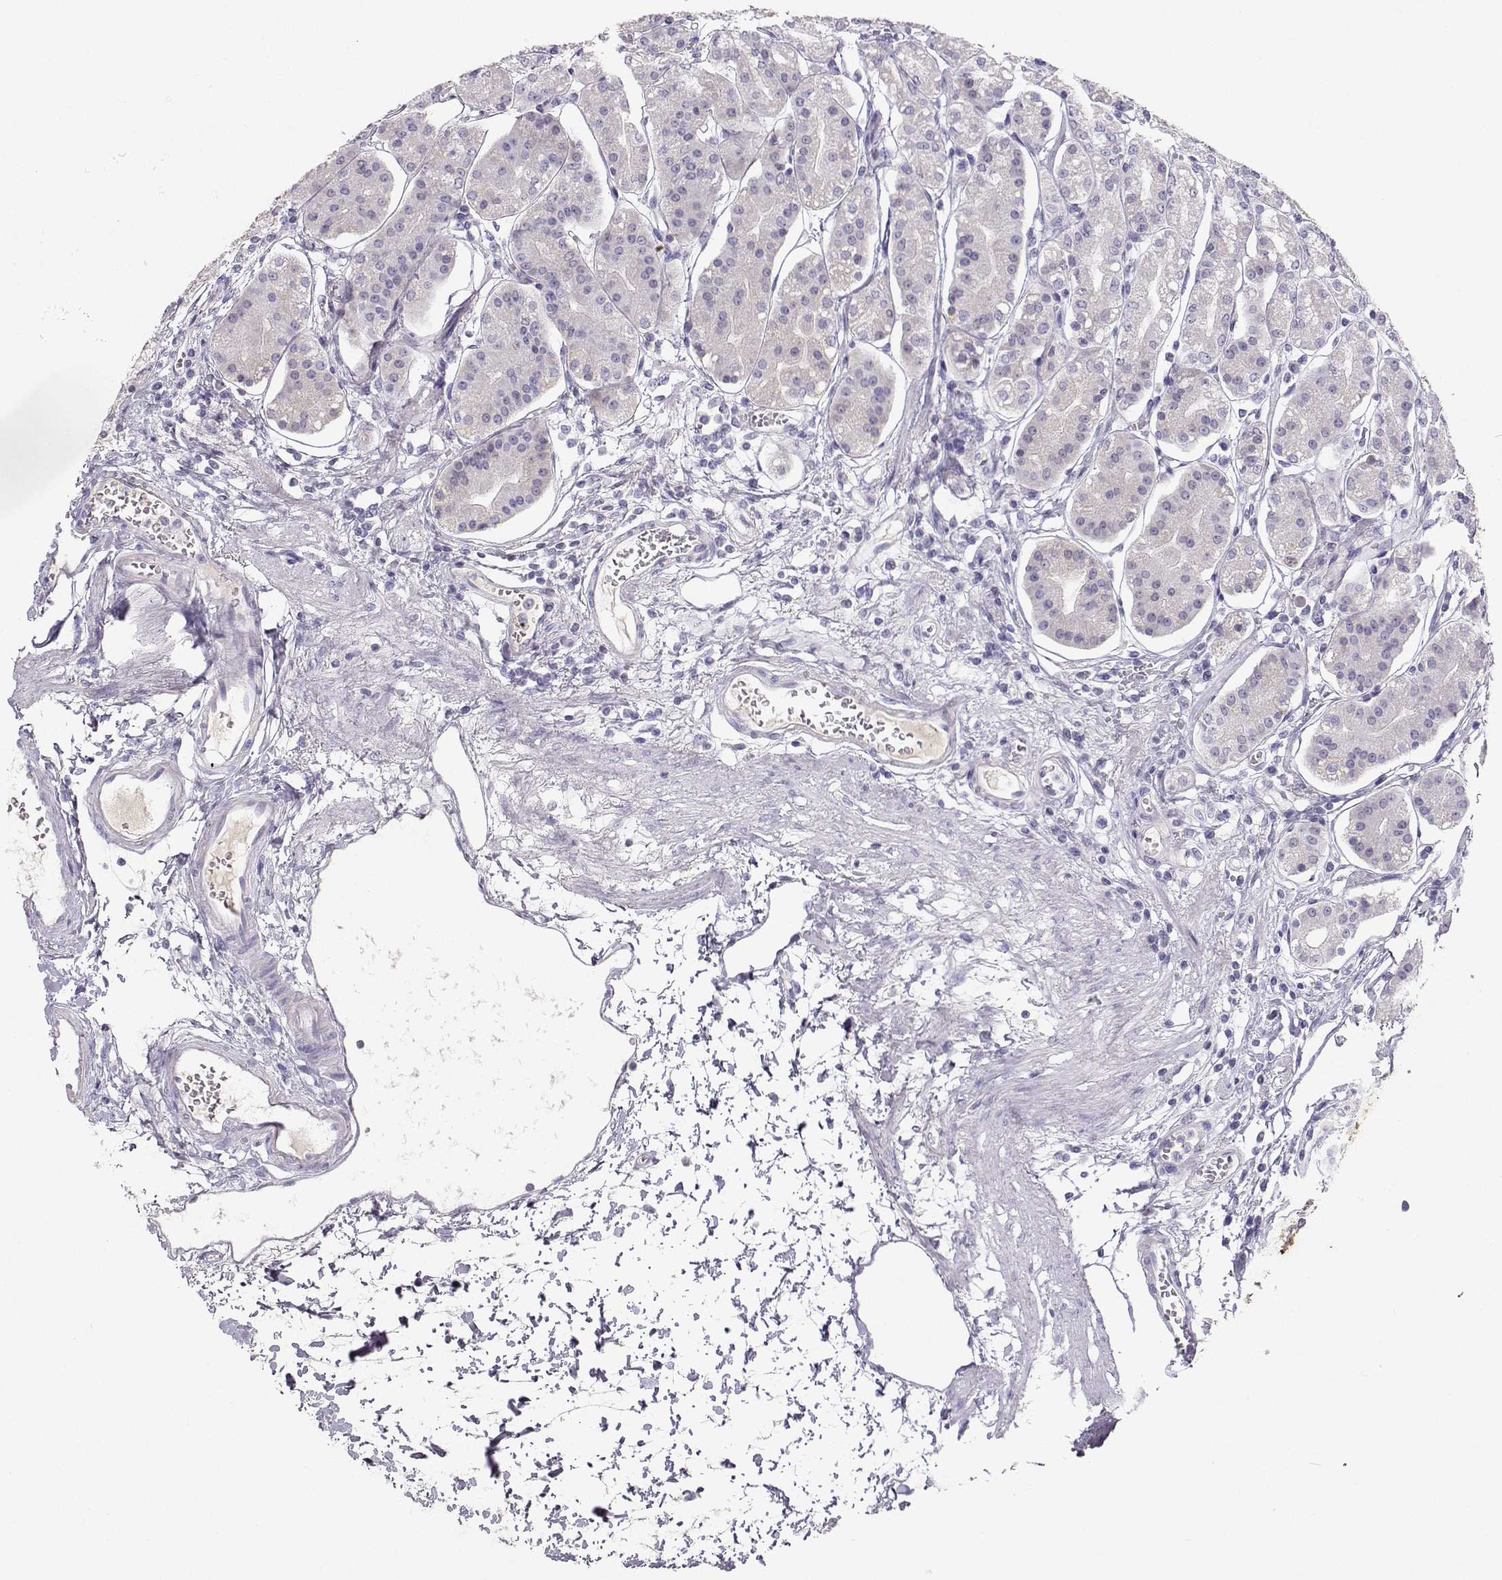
{"staining": {"intensity": "negative", "quantity": "none", "location": "none"}, "tissue": "stomach", "cell_type": "Glandular cells", "image_type": "normal", "snomed": [{"axis": "morphology", "description": "Normal tissue, NOS"}, {"axis": "topography", "description": "Skeletal muscle"}, {"axis": "topography", "description": "Stomach"}], "caption": "Immunohistochemistry (IHC) of normal stomach demonstrates no positivity in glandular cells. The staining was performed using DAB to visualize the protein expression in brown, while the nuclei were stained in blue with hematoxylin (Magnification: 20x).", "gene": "OPN5", "patient": {"sex": "female", "age": 57}}